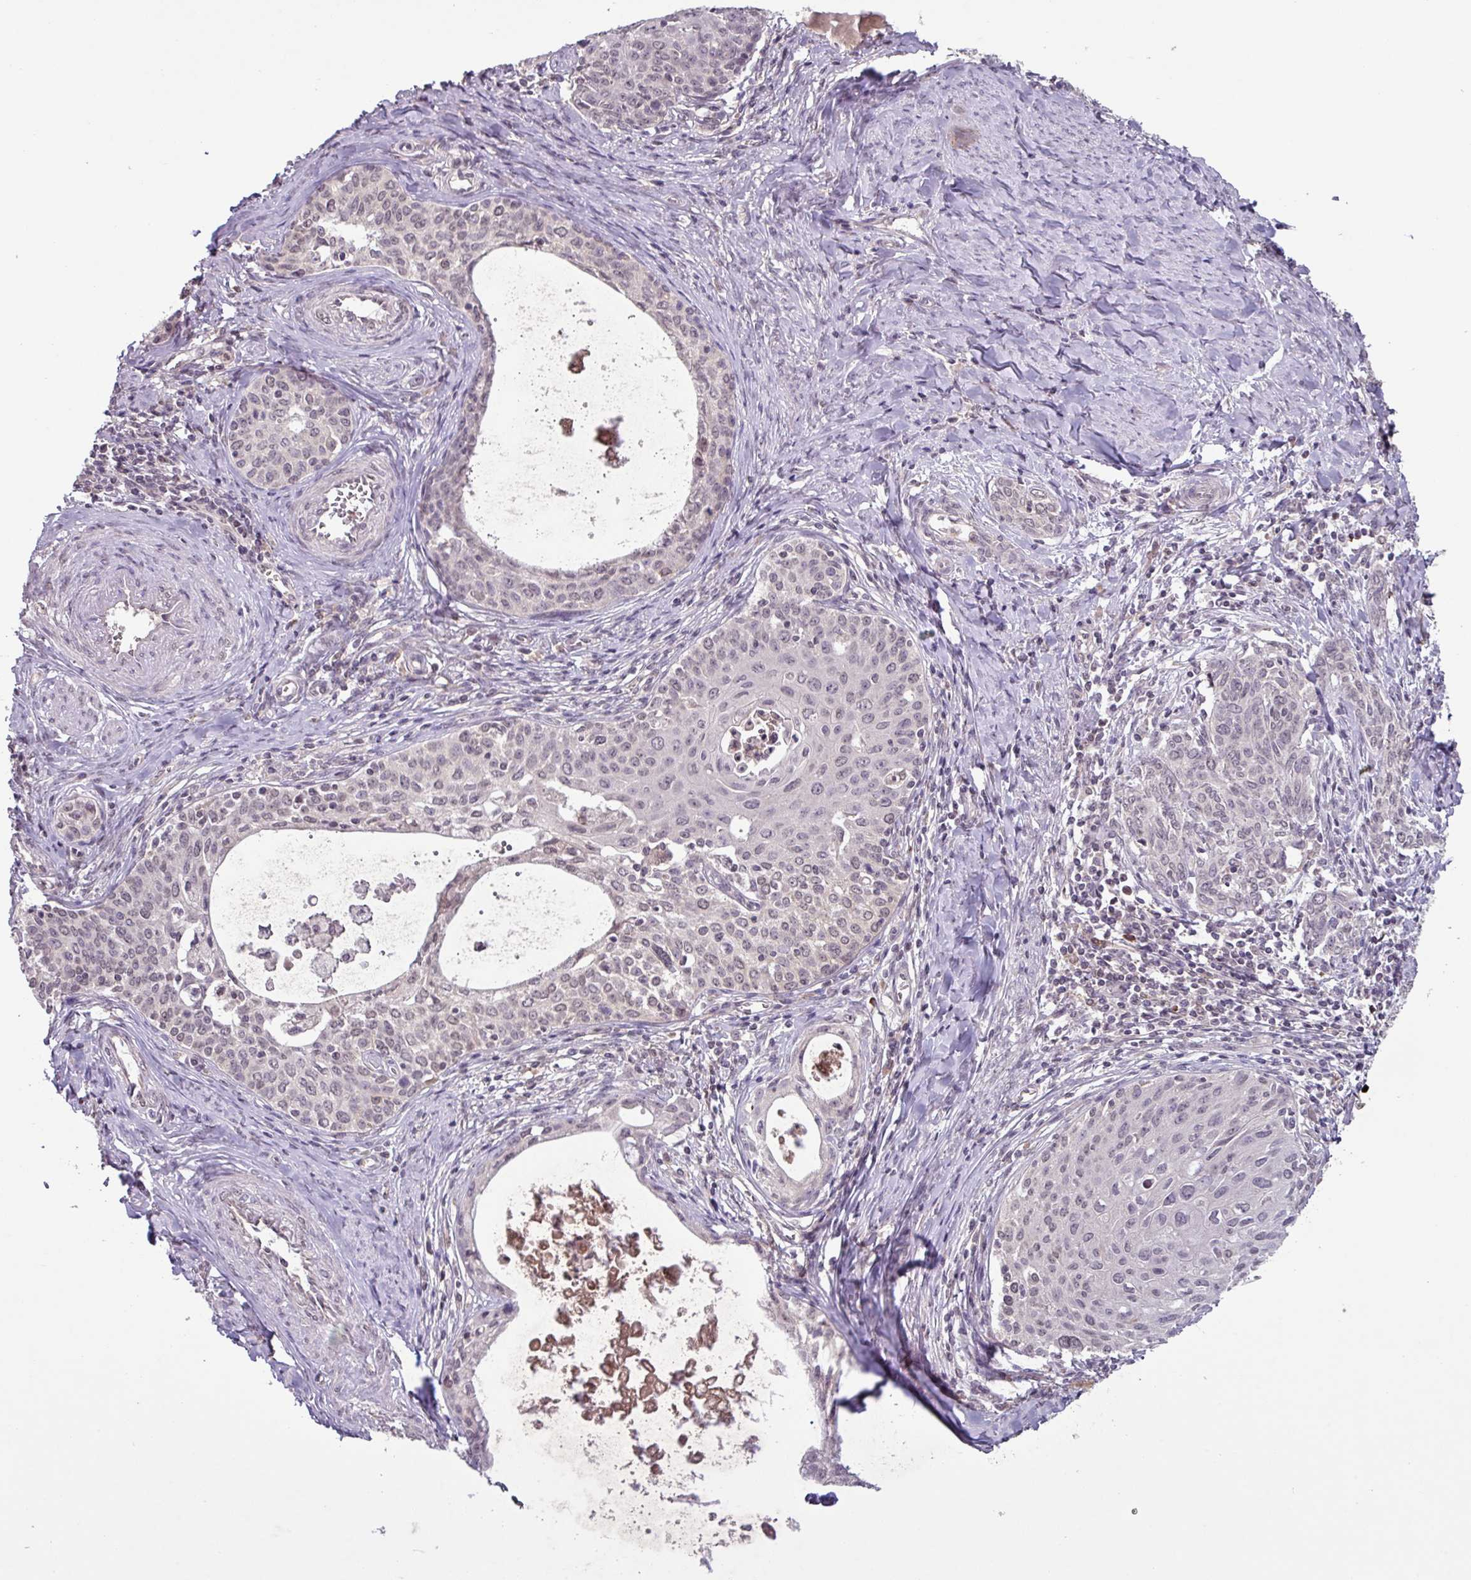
{"staining": {"intensity": "negative", "quantity": "none", "location": "none"}, "tissue": "cervical cancer", "cell_type": "Tumor cells", "image_type": "cancer", "snomed": [{"axis": "morphology", "description": "Squamous cell carcinoma, NOS"}, {"axis": "morphology", "description": "Adenocarcinoma, NOS"}, {"axis": "topography", "description": "Cervix"}], "caption": "Immunohistochemistry of human cervical cancer (squamous cell carcinoma) exhibits no positivity in tumor cells.", "gene": "SLC5A10", "patient": {"sex": "female", "age": 52}}